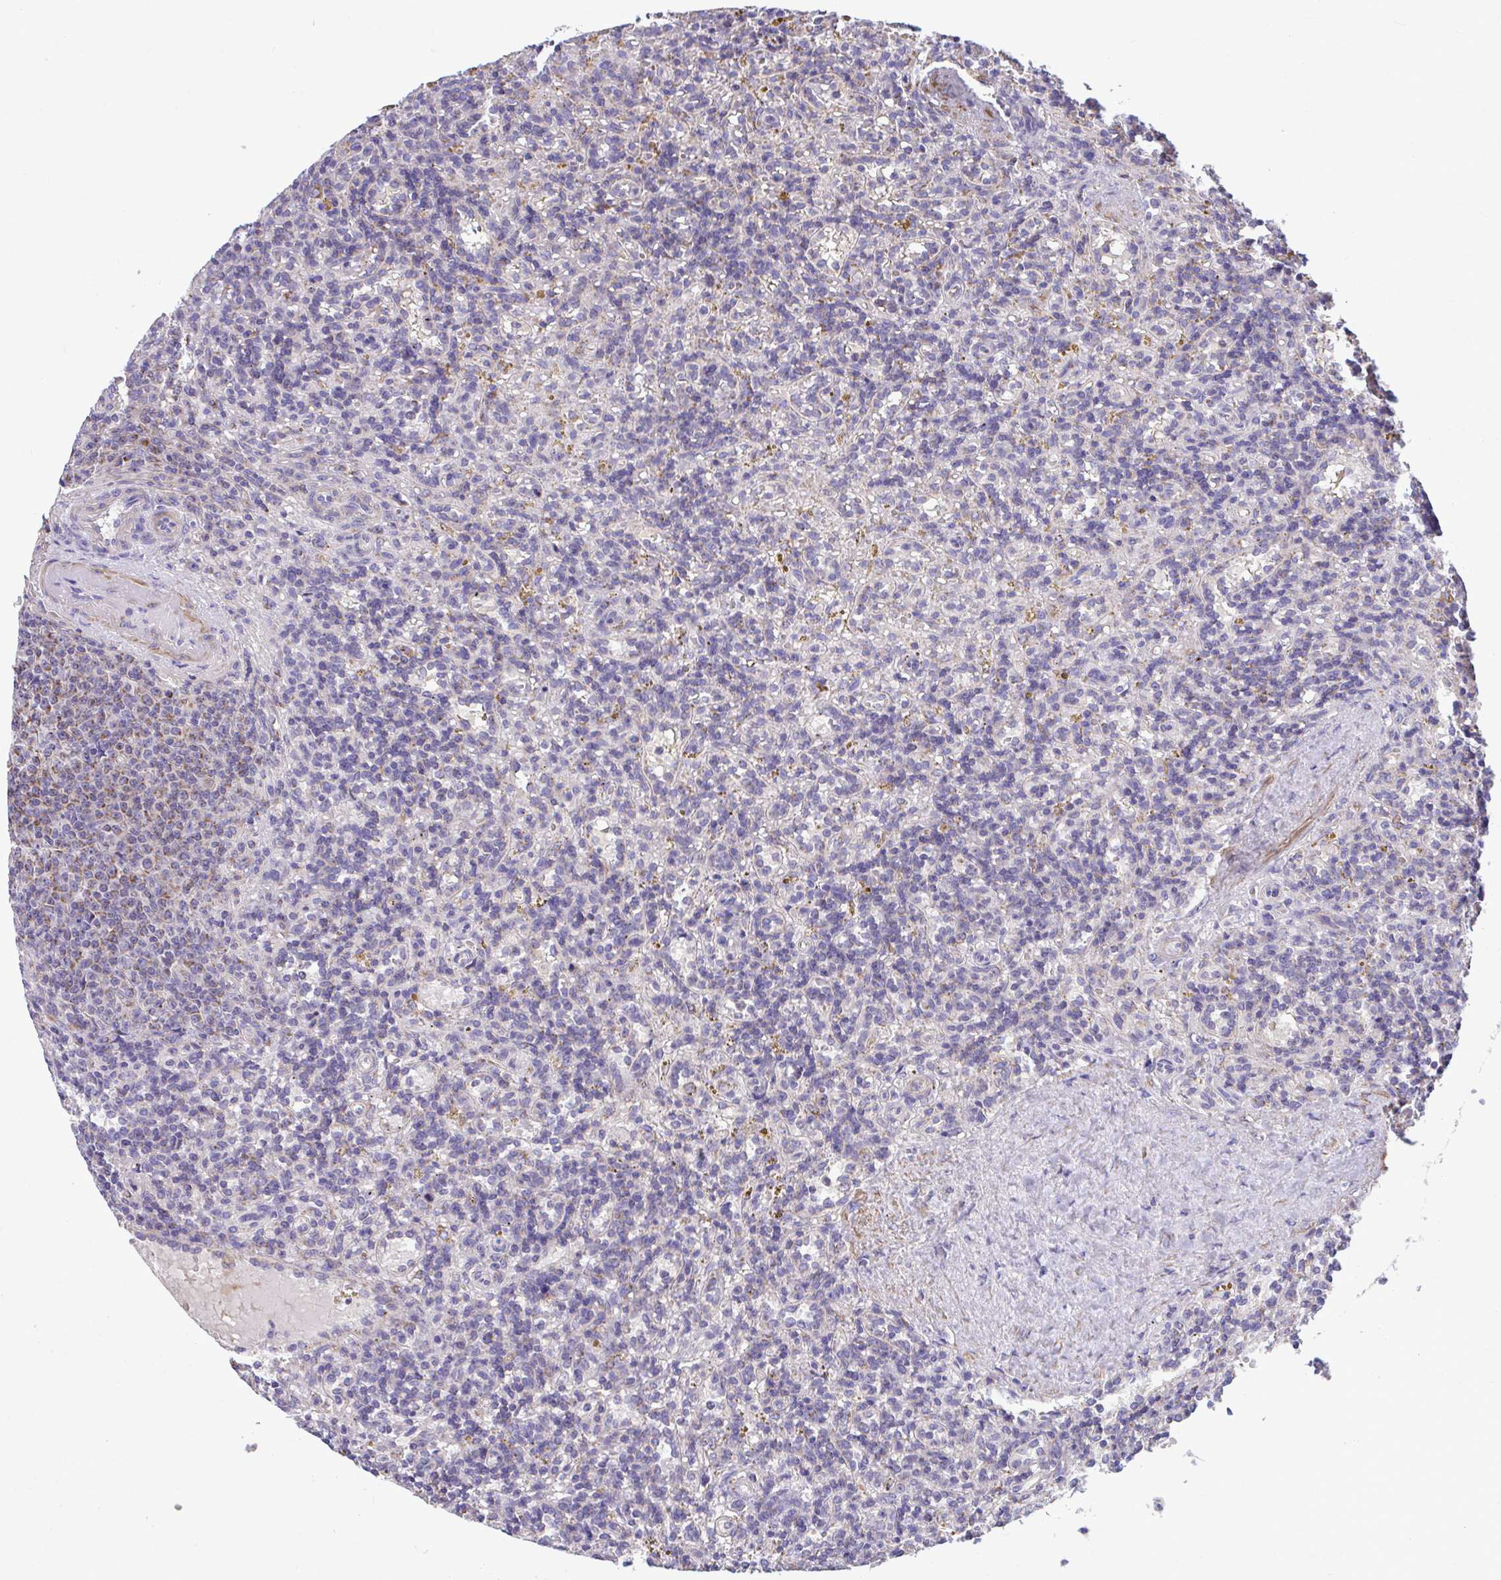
{"staining": {"intensity": "weak", "quantity": "<25%", "location": "cytoplasmic/membranous"}, "tissue": "lymphoma", "cell_type": "Tumor cells", "image_type": "cancer", "snomed": [{"axis": "morphology", "description": "Malignant lymphoma, non-Hodgkin's type, Low grade"}, {"axis": "topography", "description": "Spleen"}], "caption": "DAB immunohistochemical staining of human malignant lymphoma, non-Hodgkin's type (low-grade) displays no significant expression in tumor cells. (DAB (3,3'-diaminobenzidine) immunohistochemistry, high magnification).", "gene": "SARS2", "patient": {"sex": "male", "age": 67}}